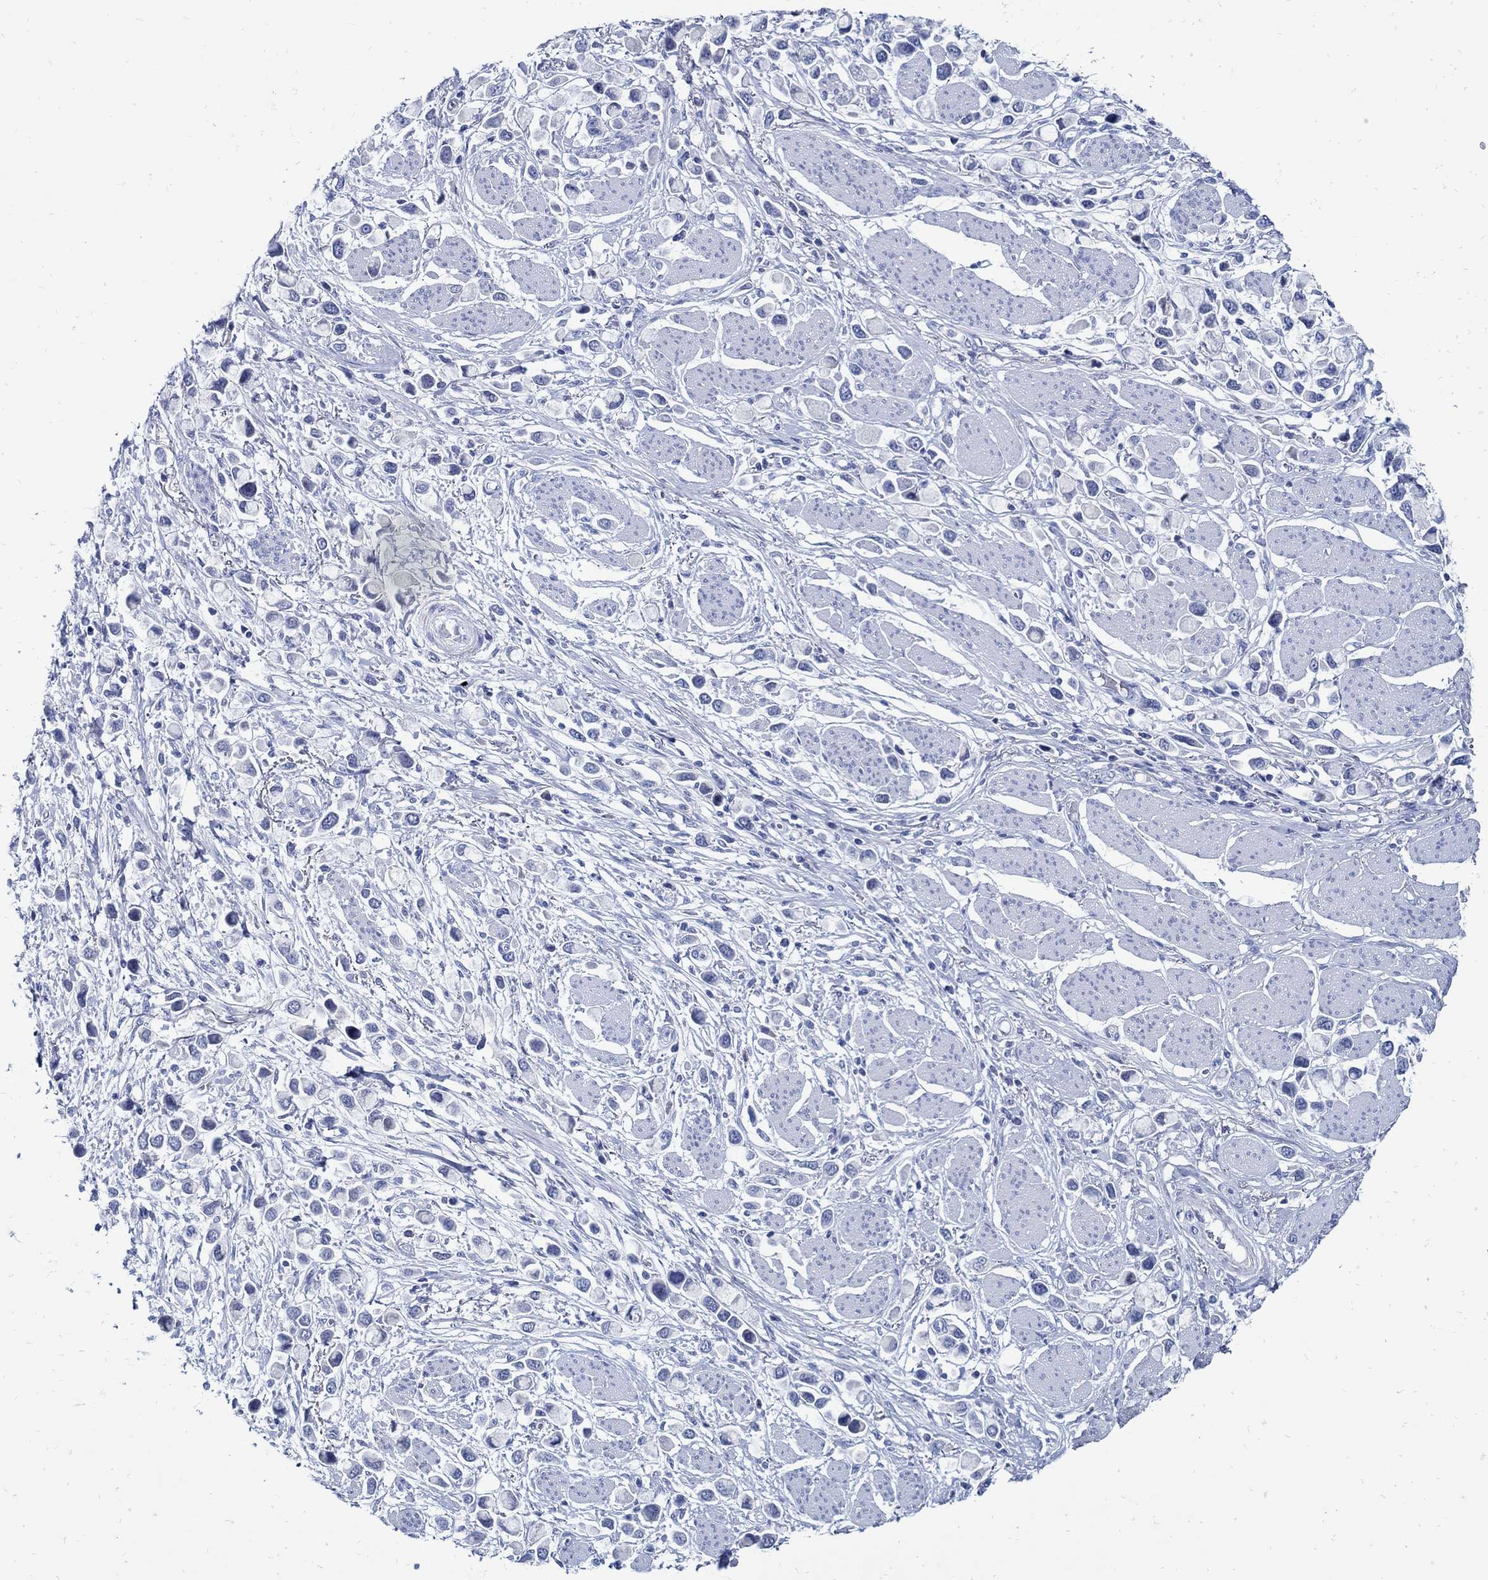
{"staining": {"intensity": "negative", "quantity": "none", "location": "none"}, "tissue": "stomach cancer", "cell_type": "Tumor cells", "image_type": "cancer", "snomed": [{"axis": "morphology", "description": "Adenocarcinoma, NOS"}, {"axis": "topography", "description": "Stomach"}], "caption": "The image reveals no significant staining in tumor cells of stomach cancer.", "gene": "PAX9", "patient": {"sex": "female", "age": 81}}